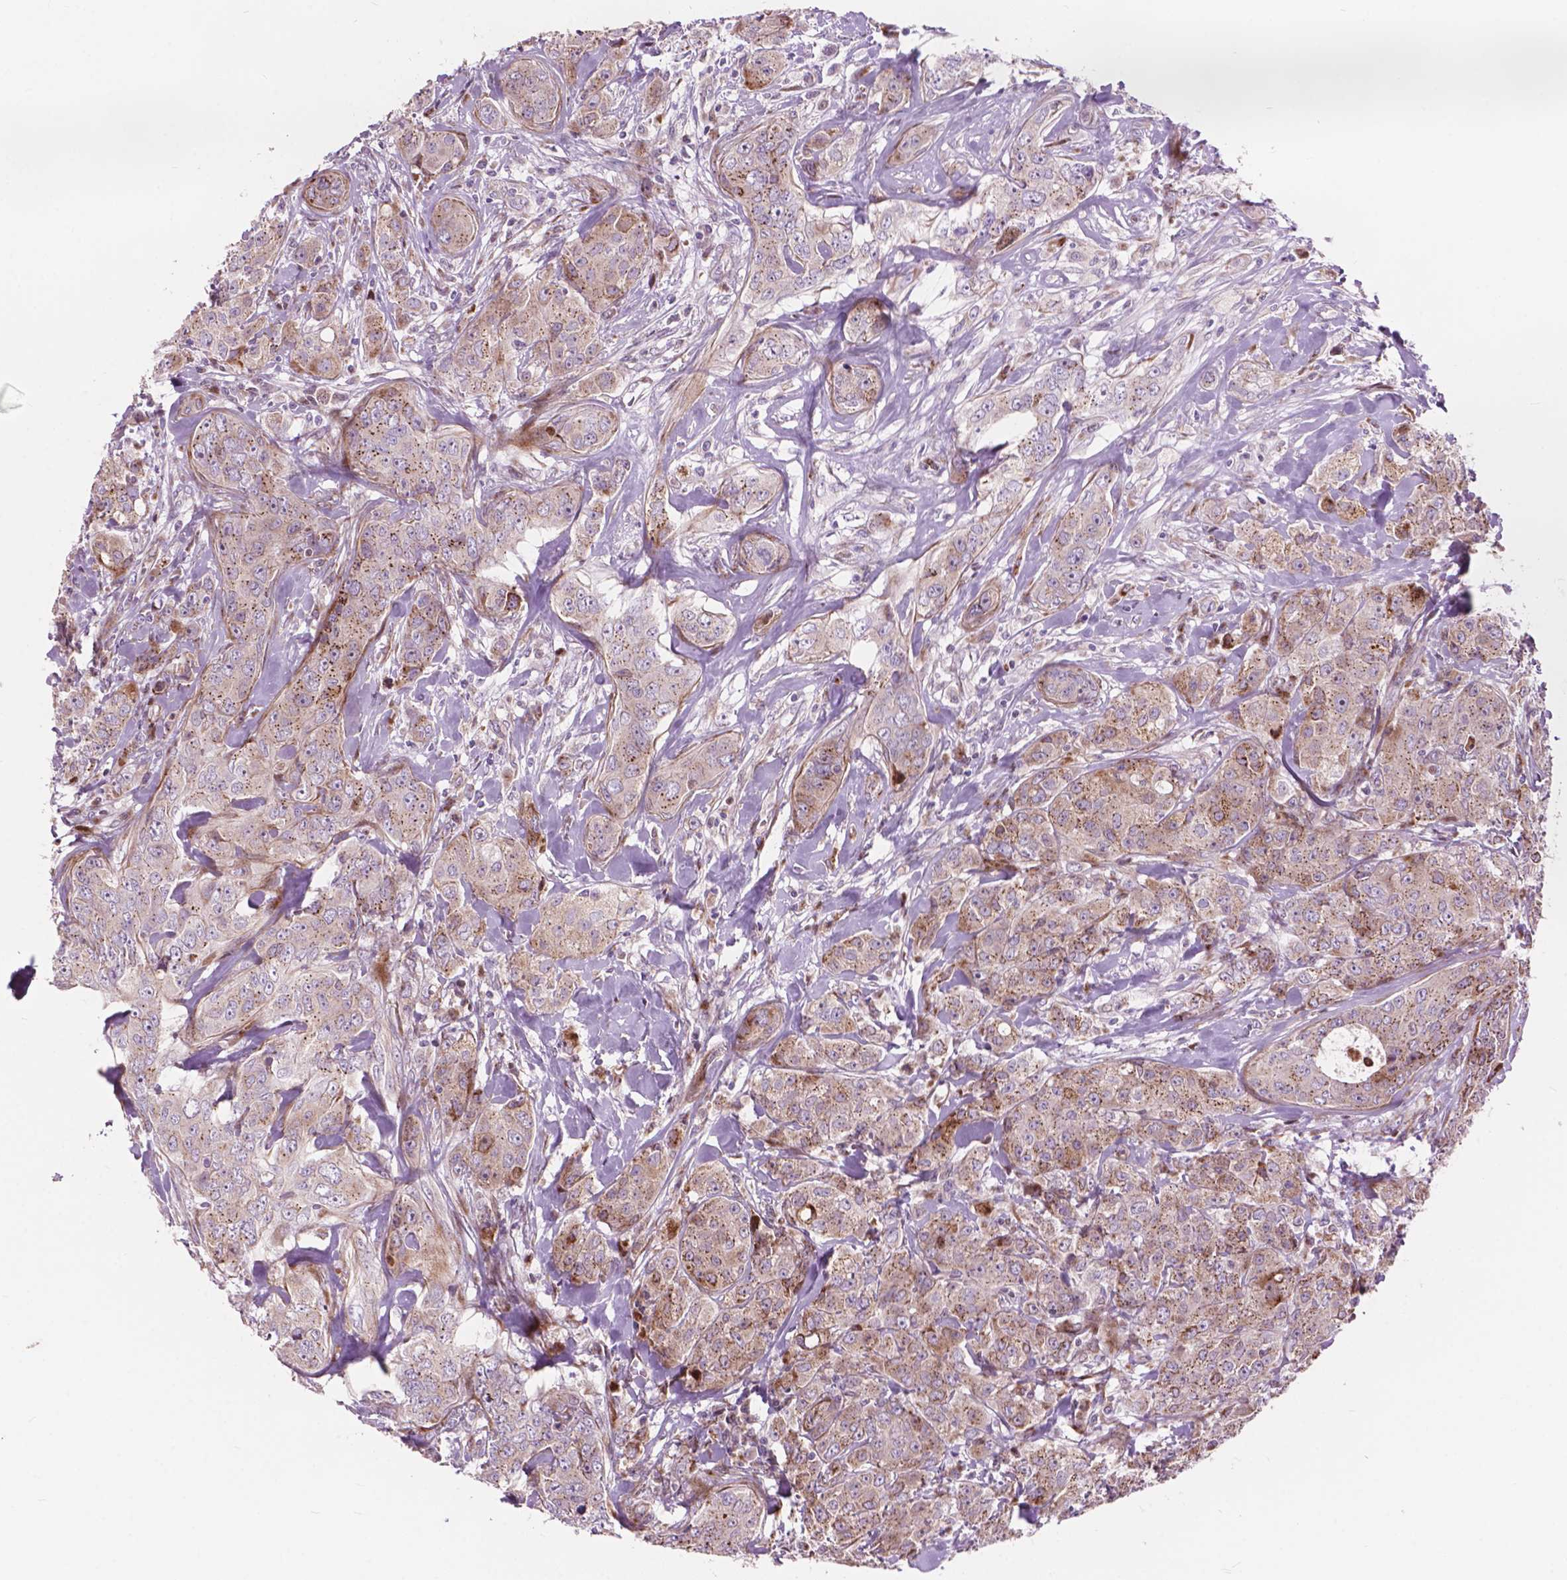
{"staining": {"intensity": "moderate", "quantity": ">75%", "location": "cytoplasmic/membranous"}, "tissue": "breast cancer", "cell_type": "Tumor cells", "image_type": "cancer", "snomed": [{"axis": "morphology", "description": "Duct carcinoma"}, {"axis": "topography", "description": "Breast"}], "caption": "Immunohistochemical staining of human breast intraductal carcinoma exhibits medium levels of moderate cytoplasmic/membranous staining in approximately >75% of tumor cells. (DAB IHC with brightfield microscopy, high magnification).", "gene": "MORN1", "patient": {"sex": "female", "age": 43}}